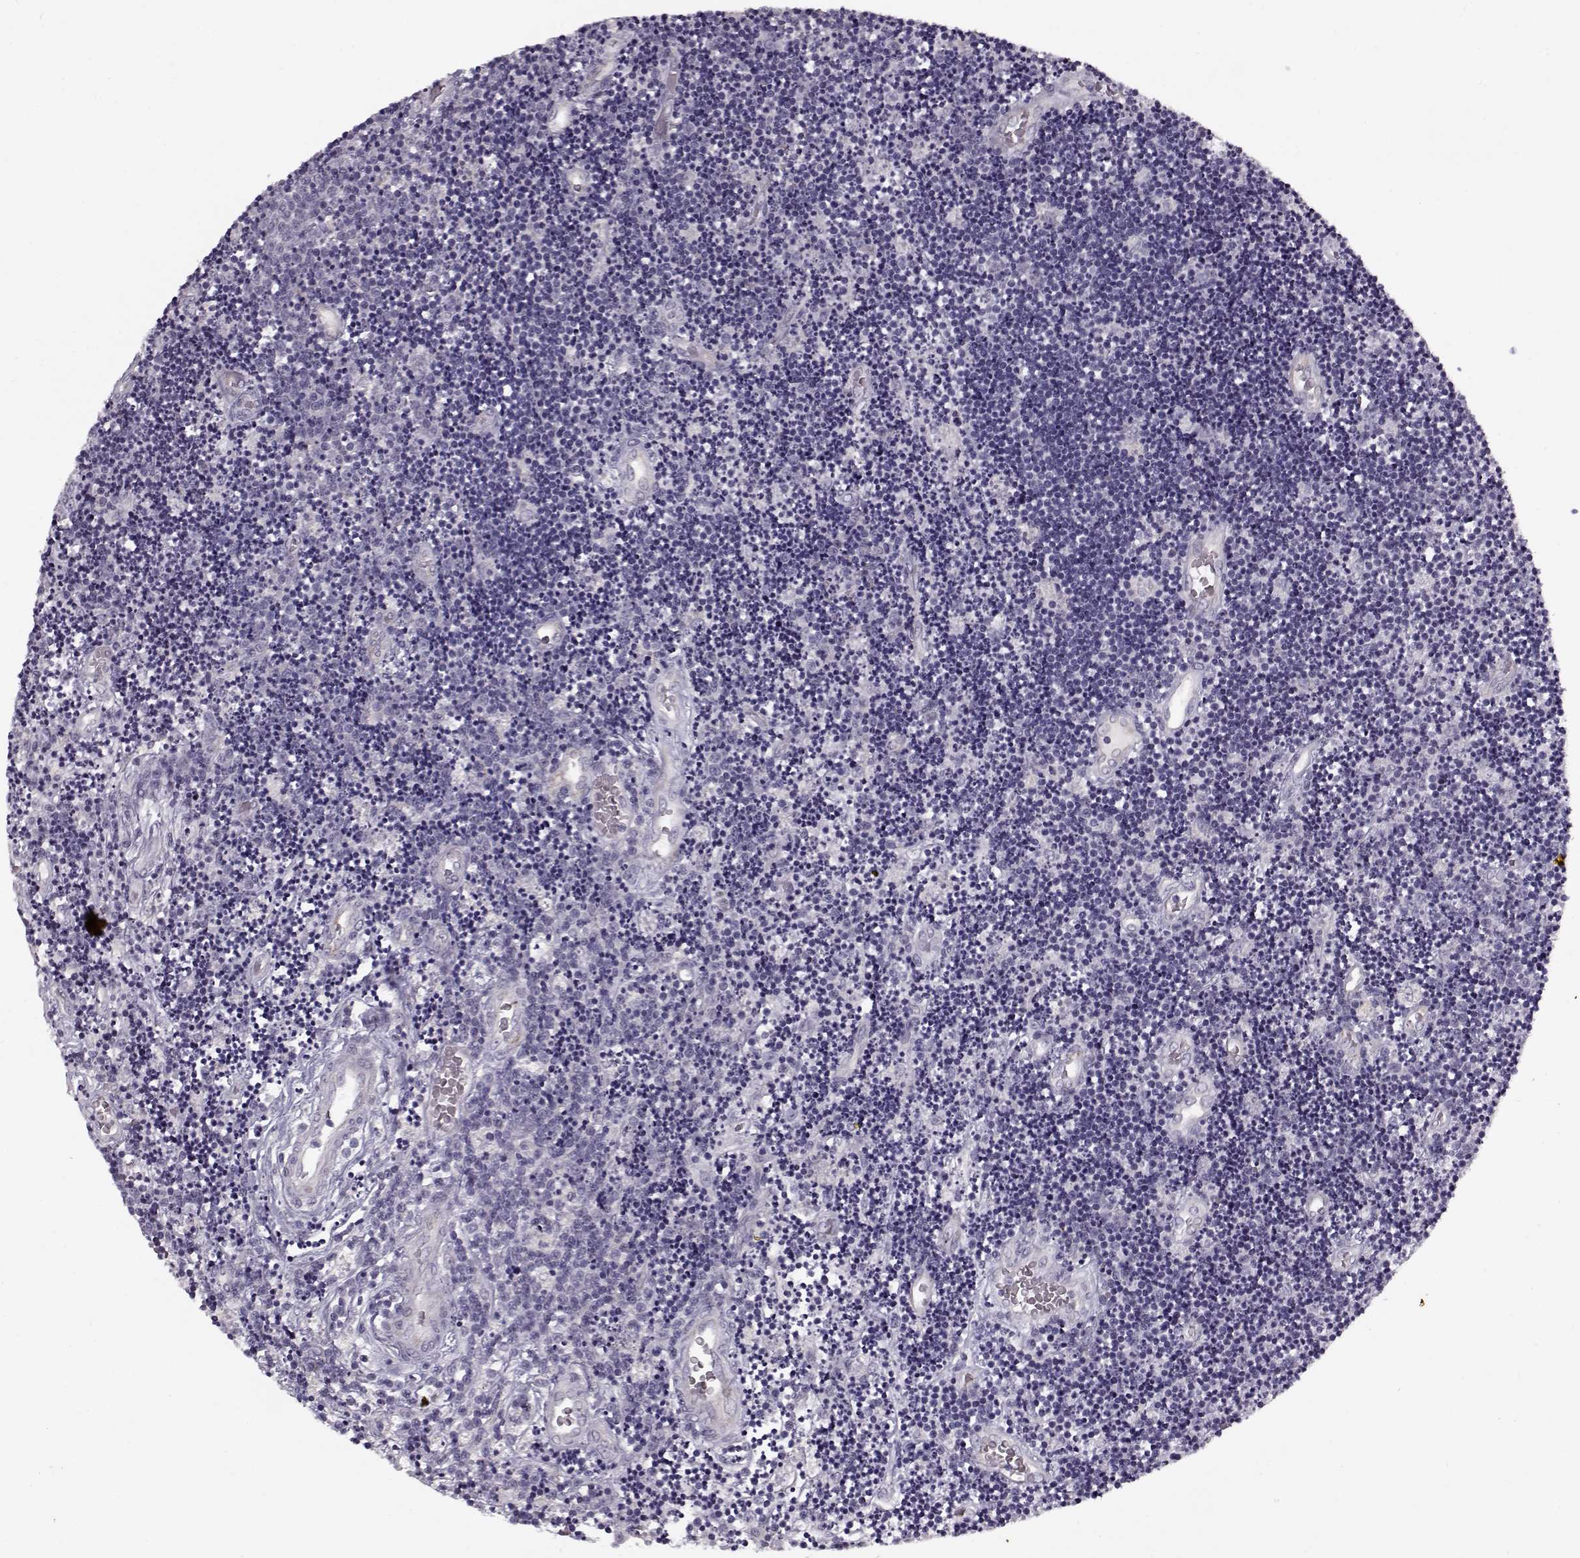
{"staining": {"intensity": "negative", "quantity": "none", "location": "none"}, "tissue": "lymphoma", "cell_type": "Tumor cells", "image_type": "cancer", "snomed": [{"axis": "morphology", "description": "Malignant lymphoma, non-Hodgkin's type, Low grade"}, {"axis": "topography", "description": "Brain"}], "caption": "An image of human low-grade malignant lymphoma, non-Hodgkin's type is negative for staining in tumor cells.", "gene": "KRT9", "patient": {"sex": "female", "age": 66}}